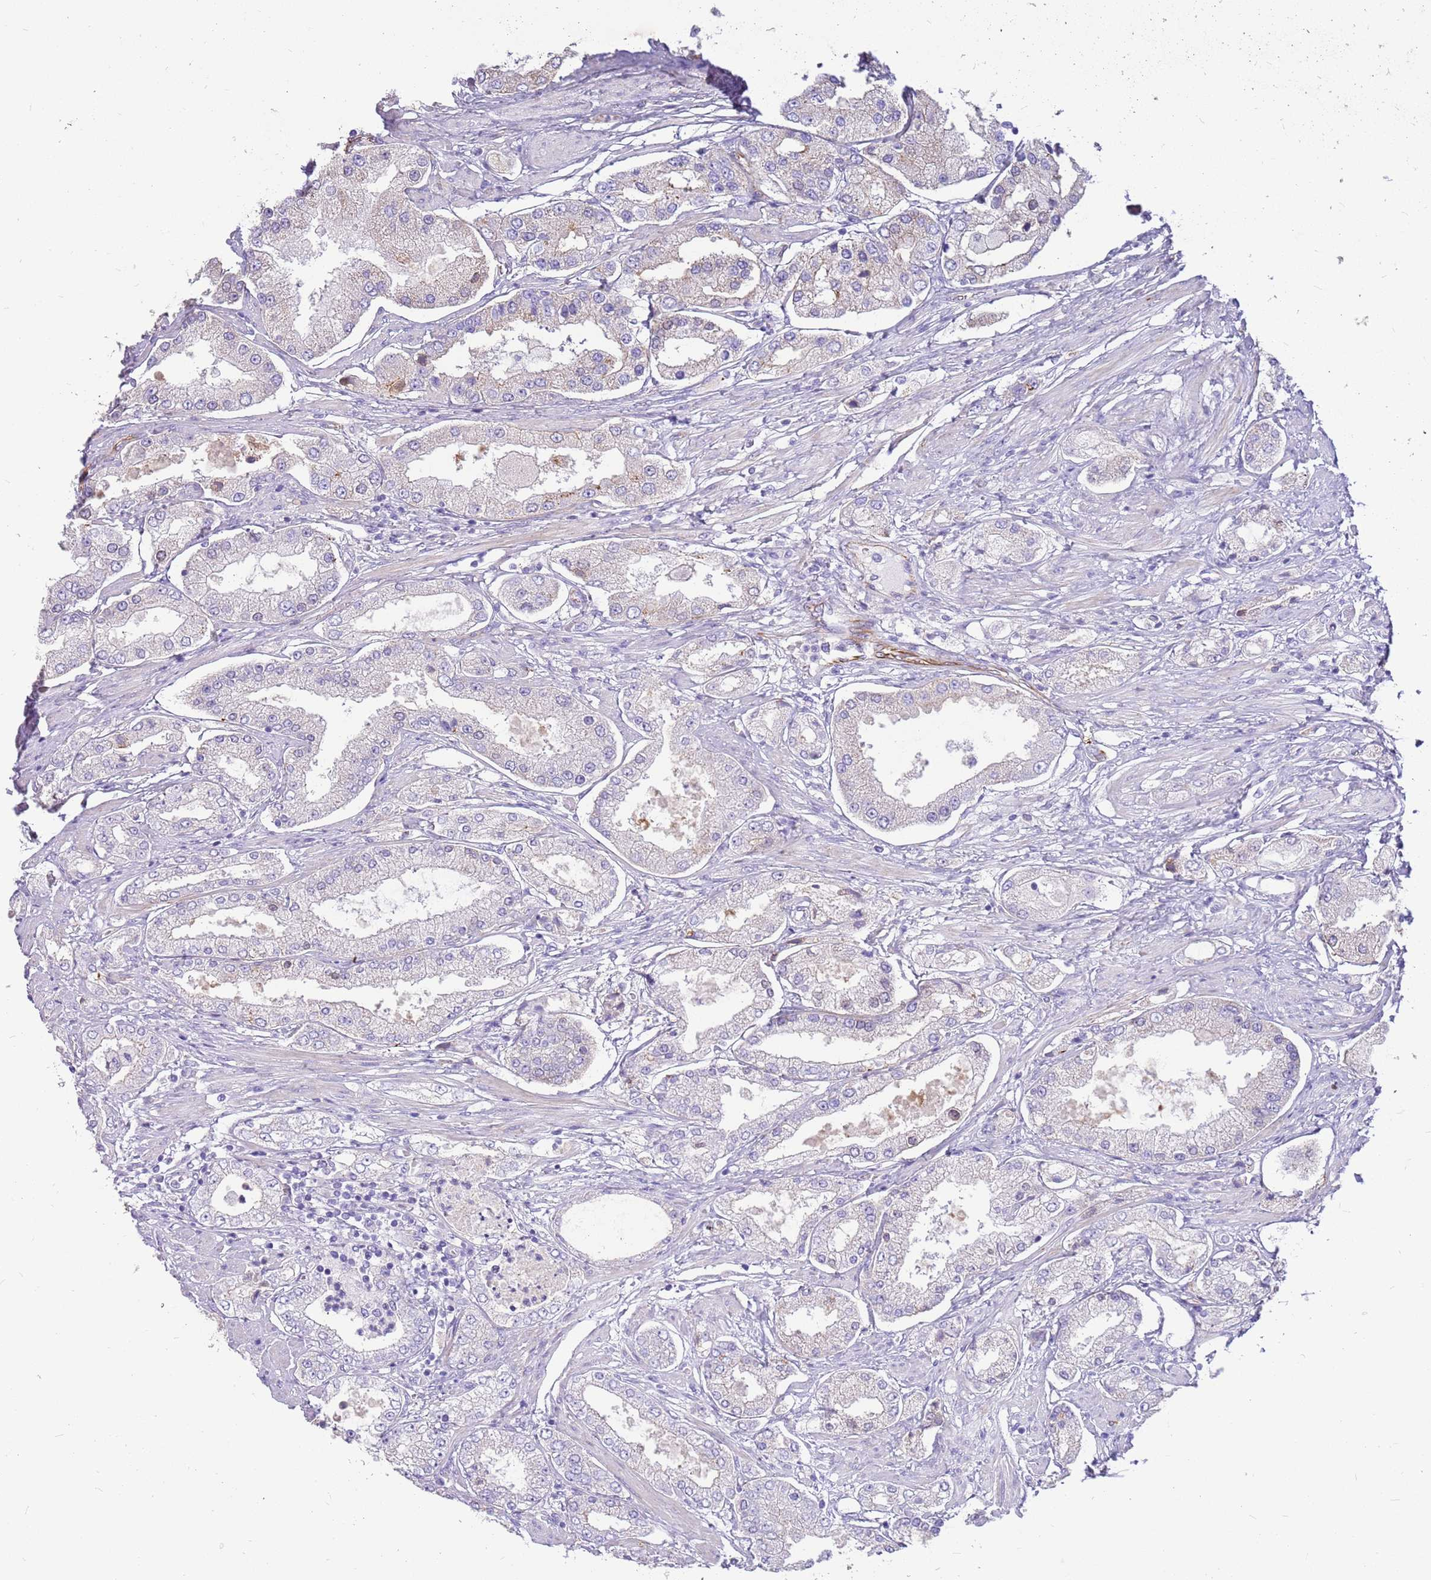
{"staining": {"intensity": "negative", "quantity": "none", "location": "none"}, "tissue": "prostate cancer", "cell_type": "Tumor cells", "image_type": "cancer", "snomed": [{"axis": "morphology", "description": "Adenocarcinoma, High grade"}, {"axis": "topography", "description": "Prostate"}], "caption": "A photomicrograph of prostate cancer stained for a protein shows no brown staining in tumor cells.", "gene": "ZDHHC1", "patient": {"sex": "male", "age": 69}}